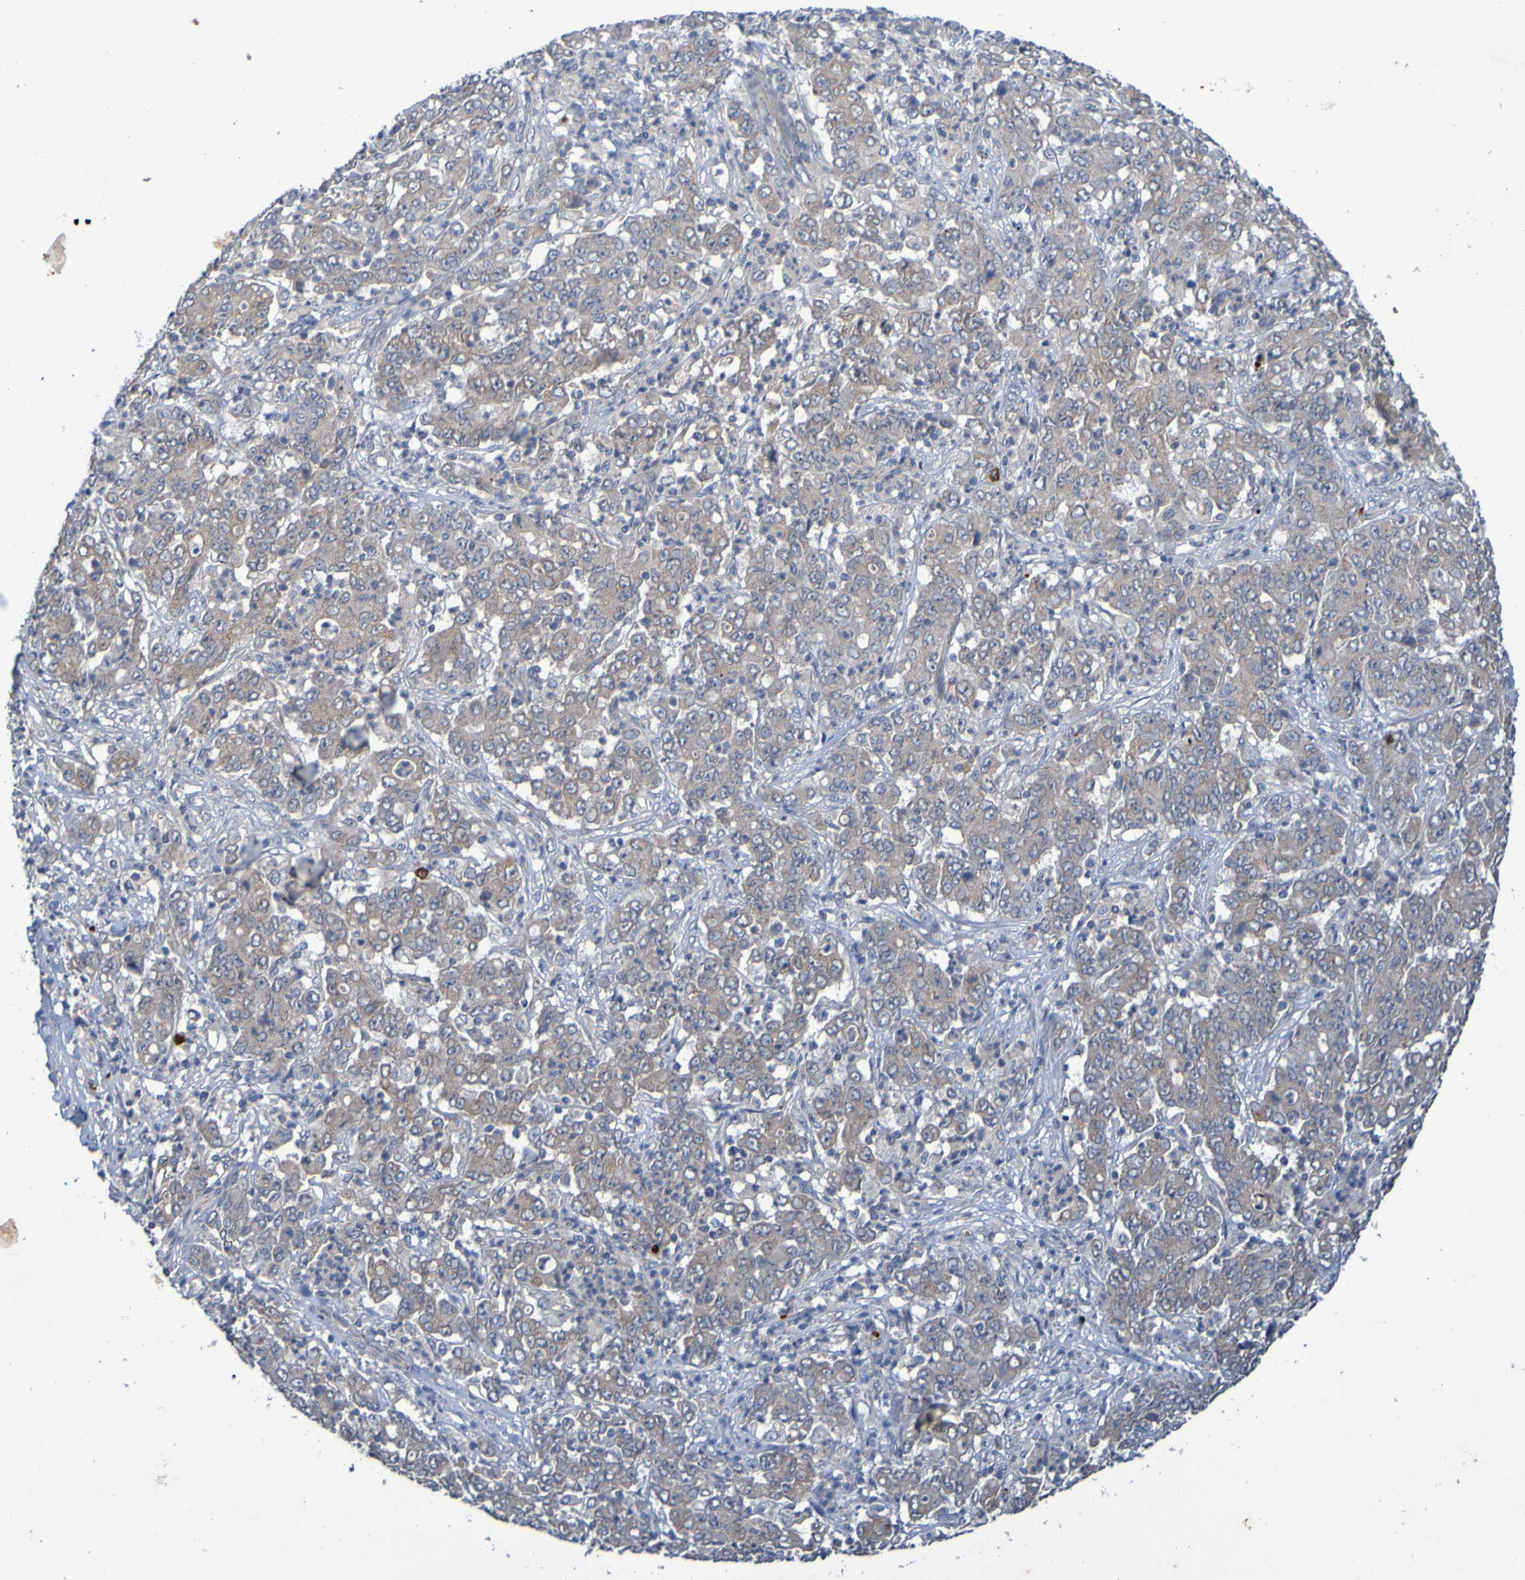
{"staining": {"intensity": "weak", "quantity": ">75%", "location": "cytoplasmic/membranous"}, "tissue": "stomach cancer", "cell_type": "Tumor cells", "image_type": "cancer", "snomed": [{"axis": "morphology", "description": "Adenocarcinoma, NOS"}, {"axis": "topography", "description": "Stomach, lower"}], "caption": "Immunohistochemical staining of stomach adenocarcinoma reveals low levels of weak cytoplasmic/membranous protein positivity in approximately >75% of tumor cells.", "gene": "ANGPT4", "patient": {"sex": "female", "age": 71}}